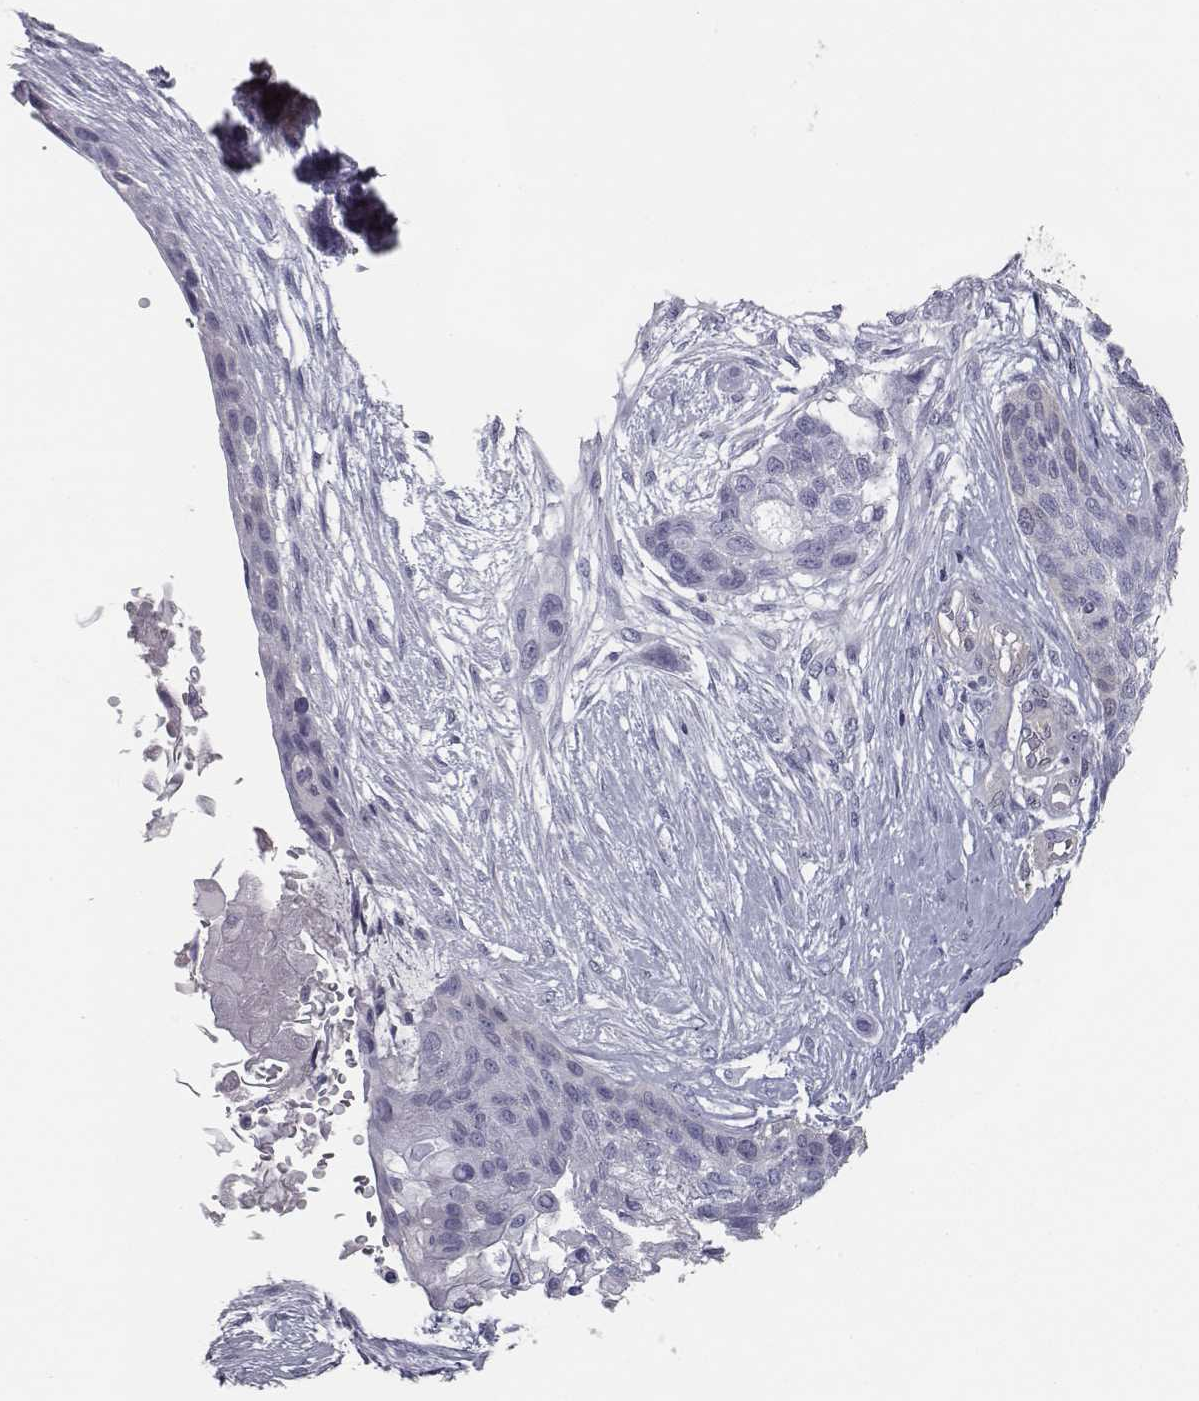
{"staining": {"intensity": "negative", "quantity": "none", "location": "none"}, "tissue": "lung cancer", "cell_type": "Tumor cells", "image_type": "cancer", "snomed": [{"axis": "morphology", "description": "Squamous cell carcinoma, NOS"}, {"axis": "topography", "description": "Lung"}], "caption": "Tumor cells show no significant protein expression in squamous cell carcinoma (lung).", "gene": "ISYNA1", "patient": {"sex": "male", "age": 69}}